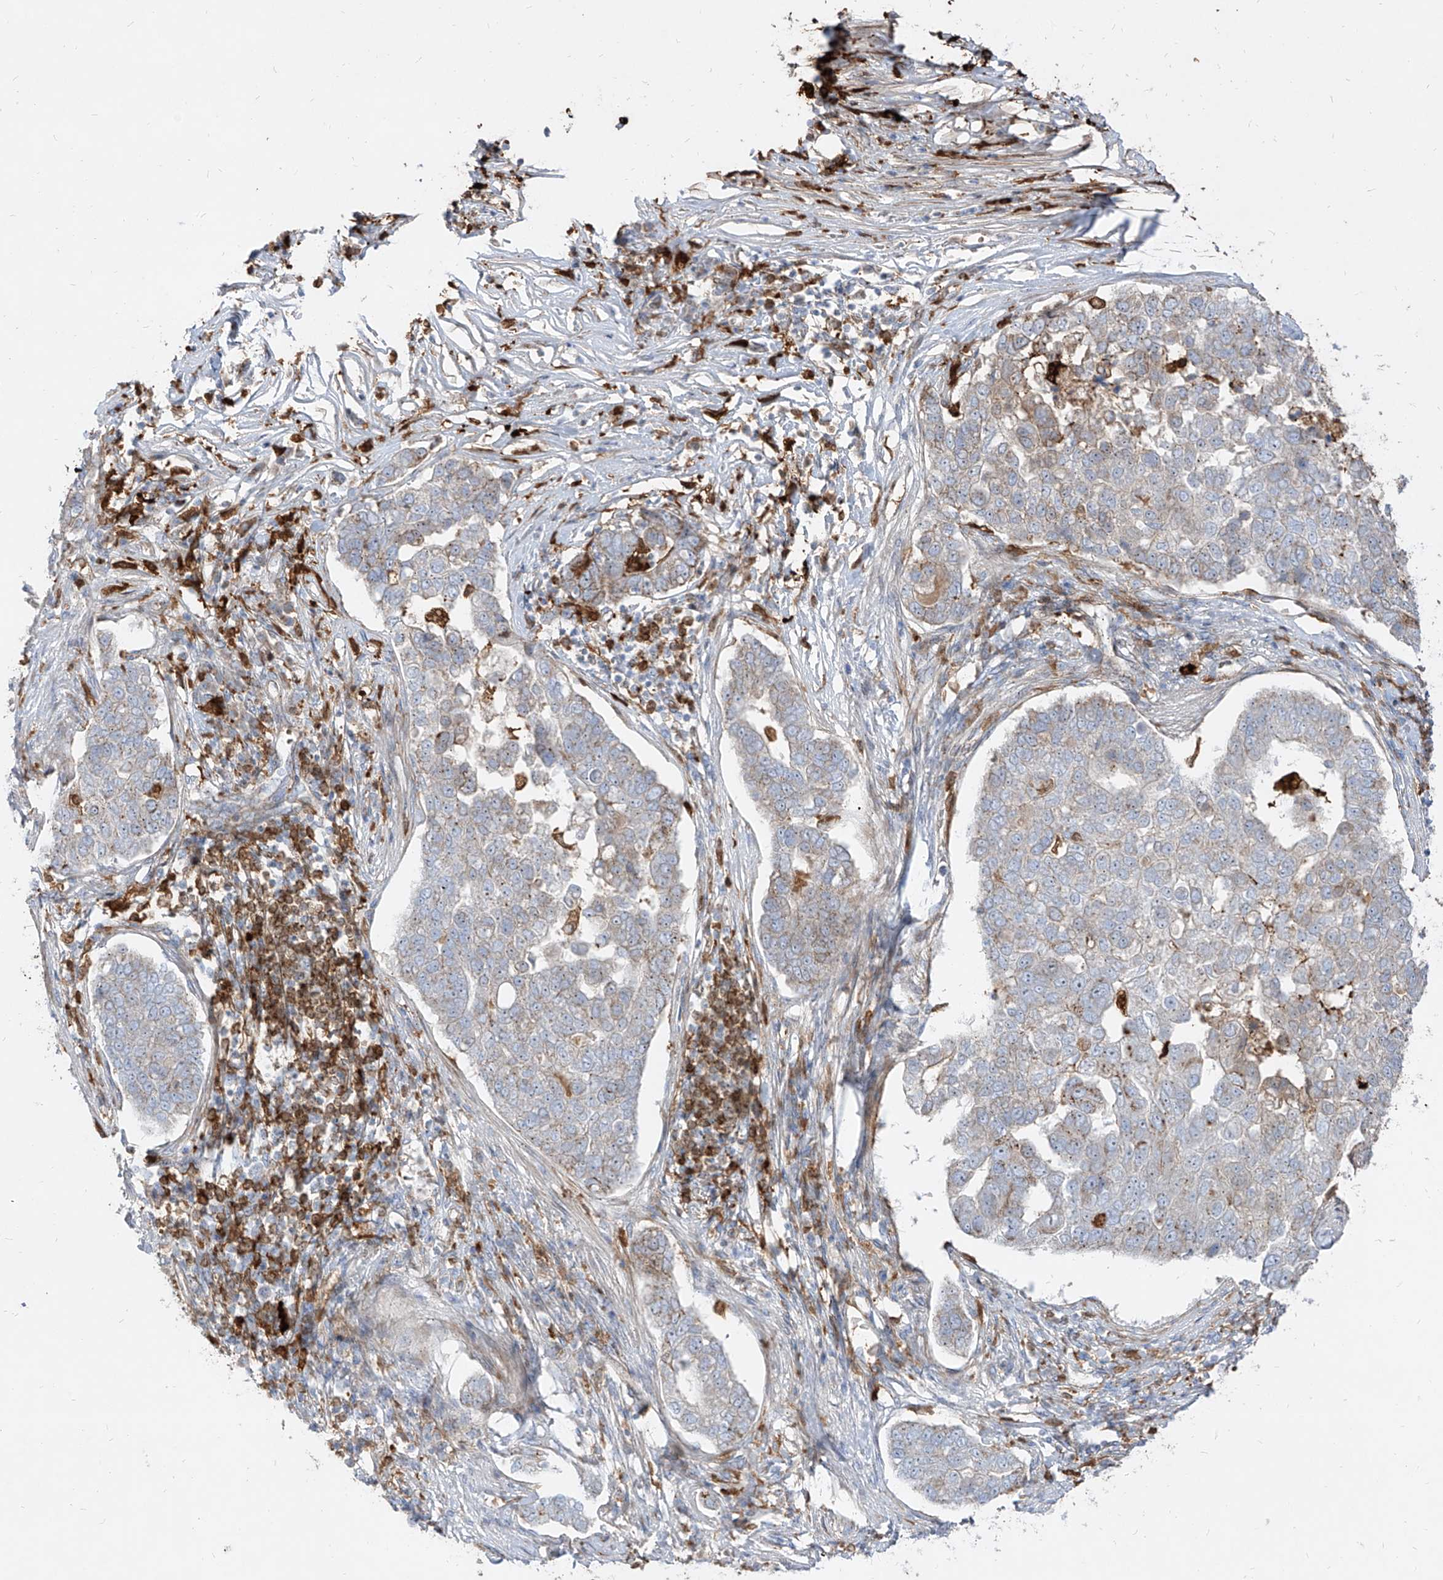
{"staining": {"intensity": "weak", "quantity": "<25%", "location": "cytoplasmic/membranous"}, "tissue": "pancreatic cancer", "cell_type": "Tumor cells", "image_type": "cancer", "snomed": [{"axis": "morphology", "description": "Adenocarcinoma, NOS"}, {"axis": "topography", "description": "Pancreas"}], "caption": "The image exhibits no staining of tumor cells in pancreatic cancer.", "gene": "KYNU", "patient": {"sex": "female", "age": 61}}